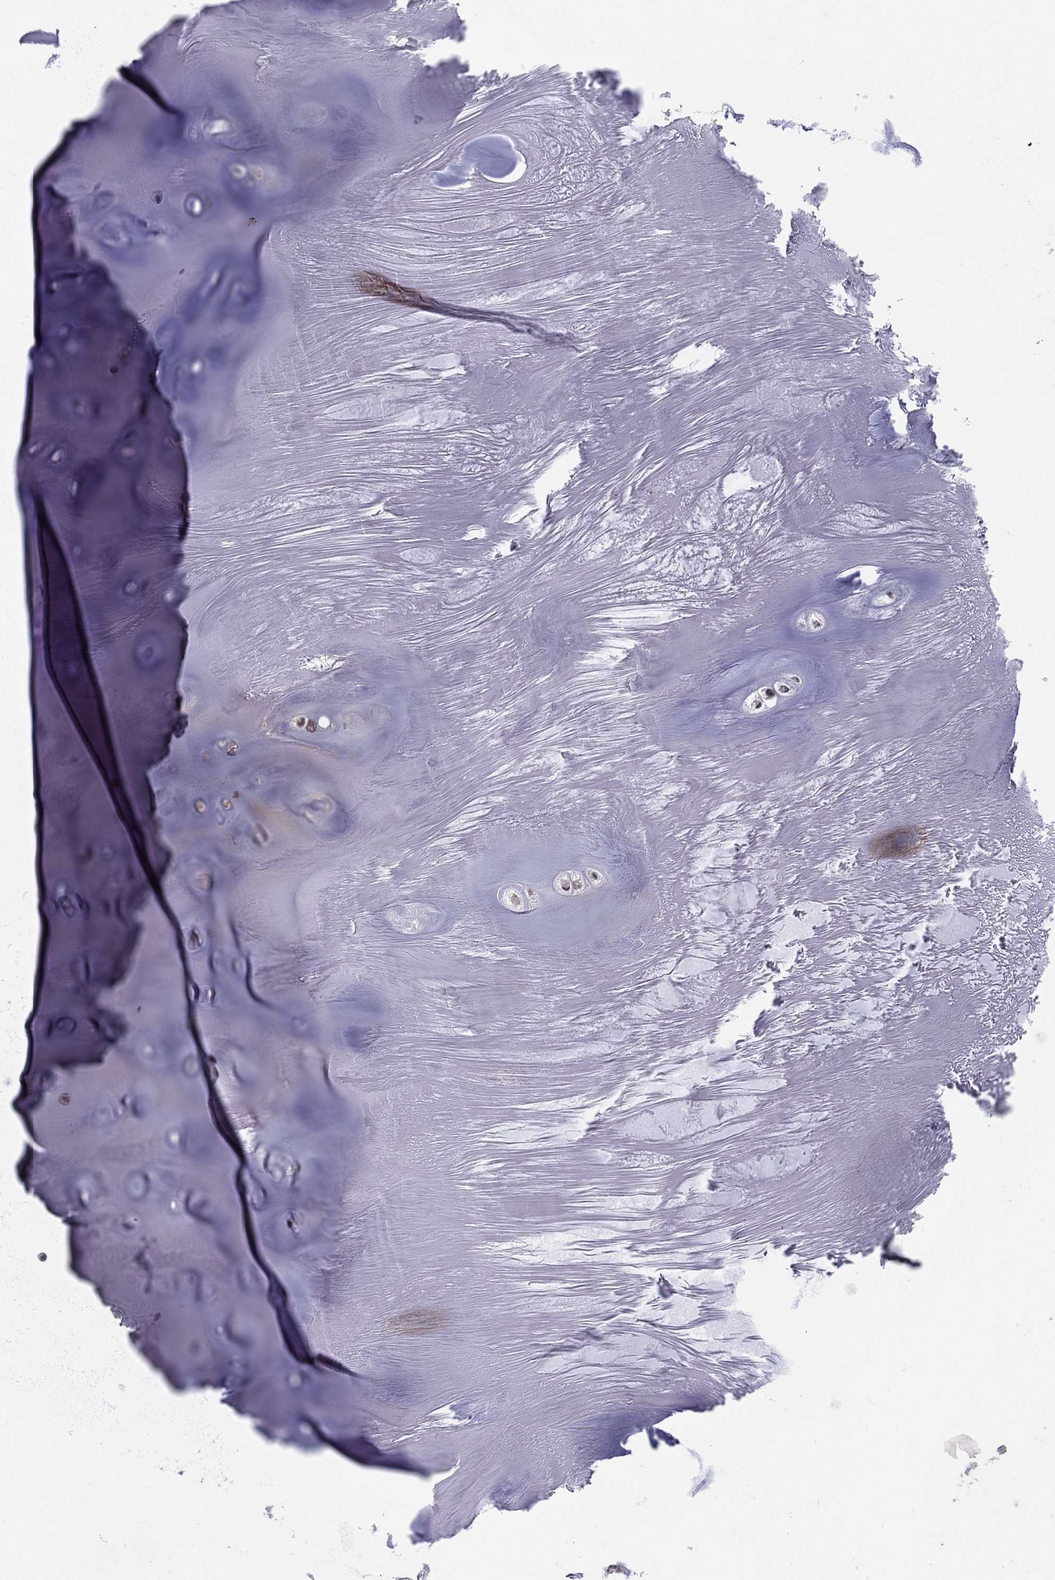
{"staining": {"intensity": "negative", "quantity": "none", "location": "none"}, "tissue": "adipose tissue", "cell_type": "Adipocytes", "image_type": "normal", "snomed": [{"axis": "morphology", "description": "Normal tissue, NOS"}, {"axis": "topography", "description": "Cartilage tissue"}], "caption": "DAB immunohistochemical staining of normal adipose tissue demonstrates no significant expression in adipocytes.", "gene": "MORC2", "patient": {"sex": "male", "age": 81}}